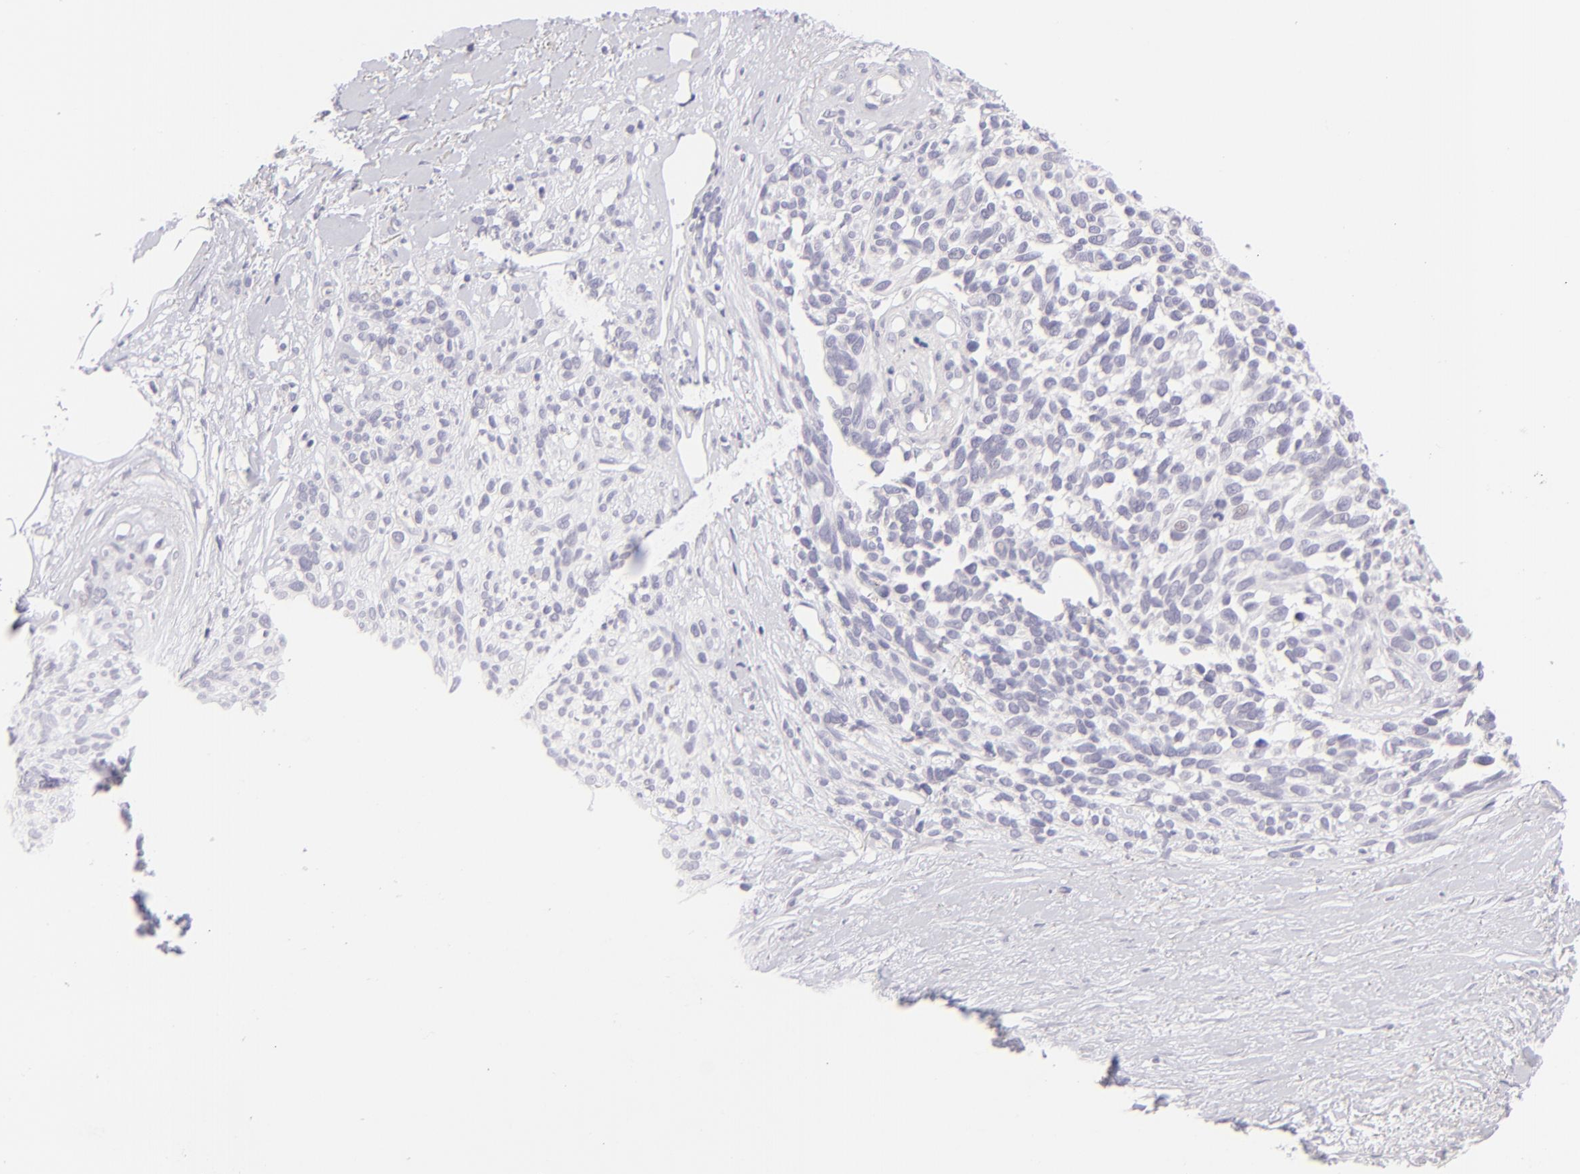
{"staining": {"intensity": "negative", "quantity": "none", "location": "none"}, "tissue": "melanoma", "cell_type": "Tumor cells", "image_type": "cancer", "snomed": [{"axis": "morphology", "description": "Malignant melanoma, NOS"}, {"axis": "topography", "description": "Skin"}], "caption": "This micrograph is of melanoma stained with immunohistochemistry to label a protein in brown with the nuclei are counter-stained blue. There is no positivity in tumor cells. Nuclei are stained in blue.", "gene": "CLDN4", "patient": {"sex": "female", "age": 85}}